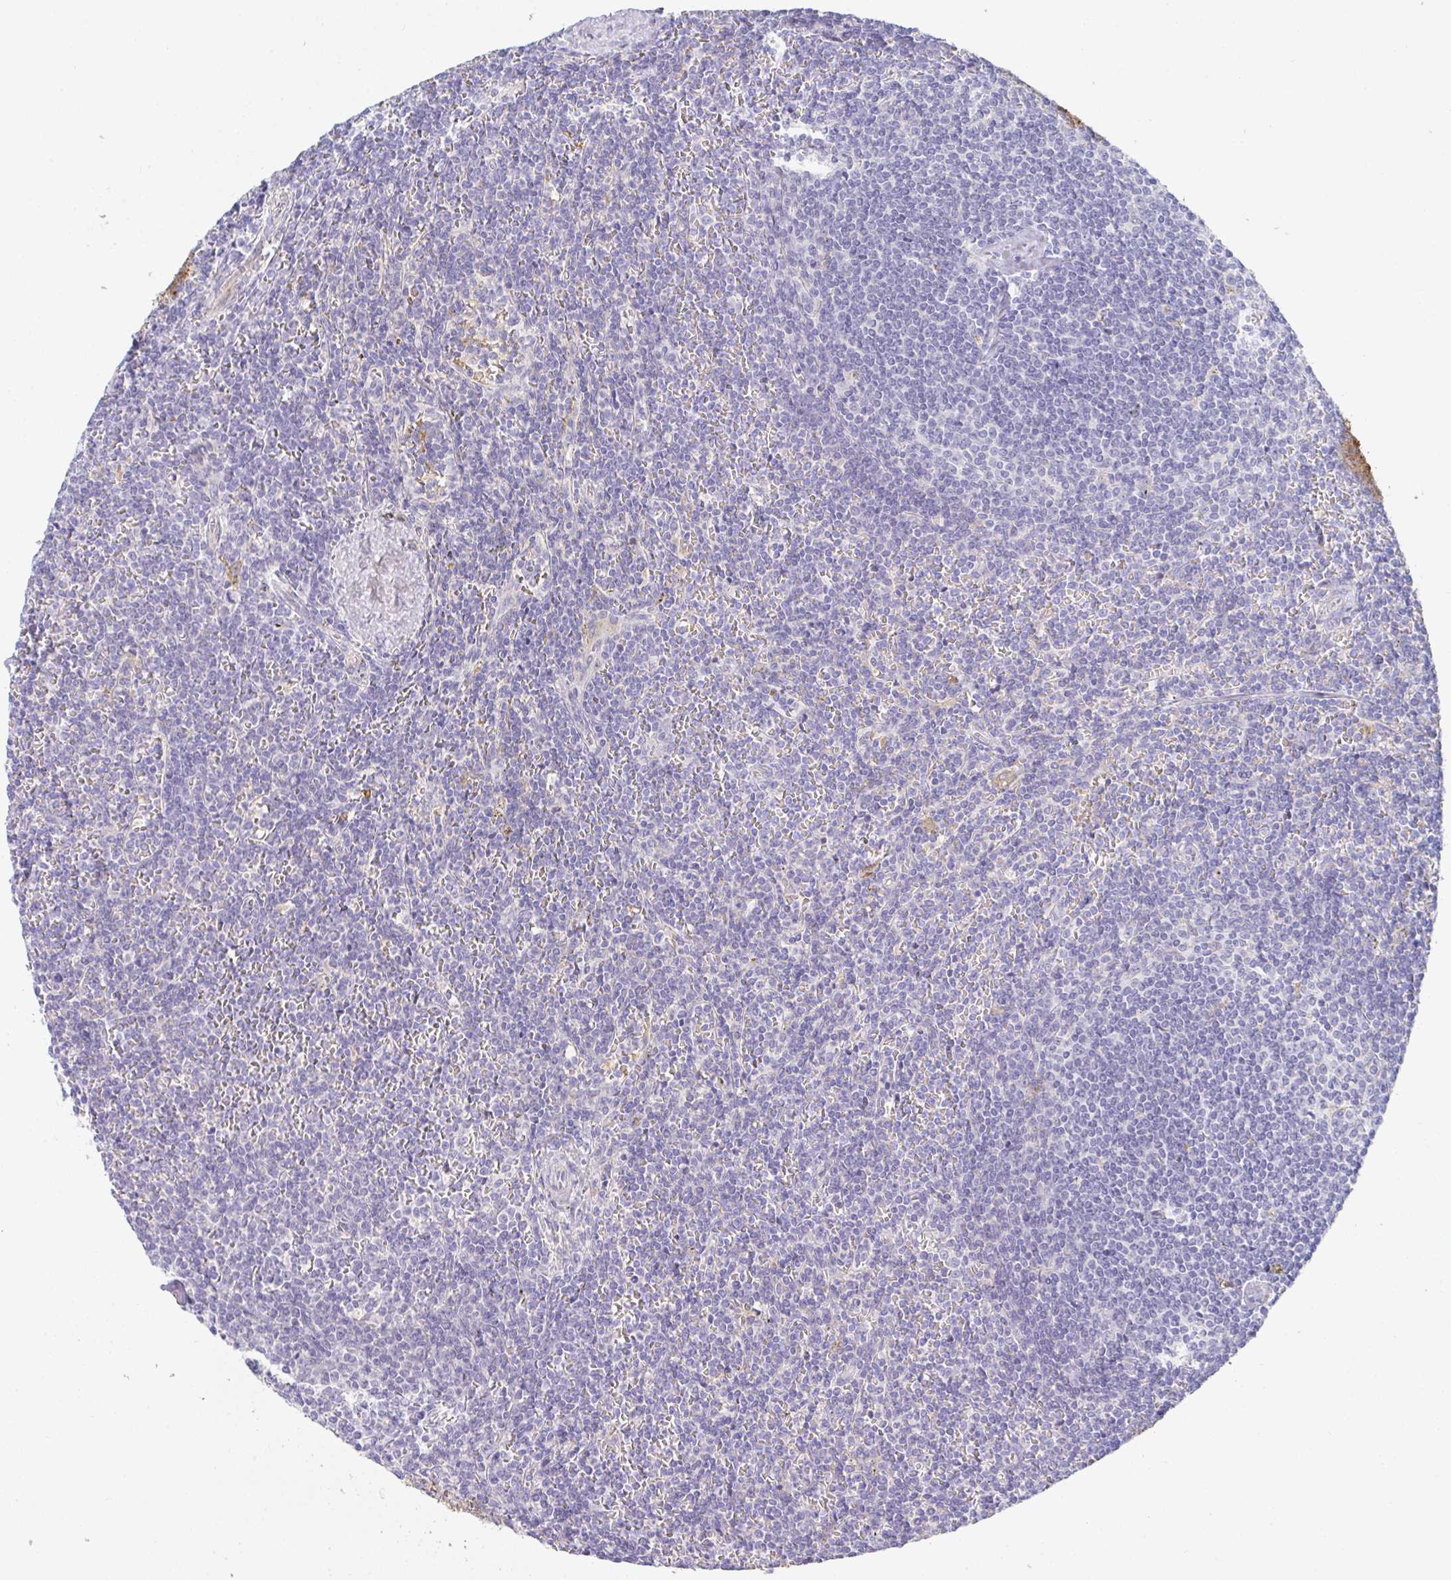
{"staining": {"intensity": "negative", "quantity": "none", "location": "none"}, "tissue": "lymphoma", "cell_type": "Tumor cells", "image_type": "cancer", "snomed": [{"axis": "morphology", "description": "Malignant lymphoma, non-Hodgkin's type, Low grade"}, {"axis": "topography", "description": "Spleen"}], "caption": "IHC histopathology image of neoplastic tissue: human lymphoma stained with DAB displays no significant protein expression in tumor cells.", "gene": "ANO5", "patient": {"sex": "male", "age": 78}}